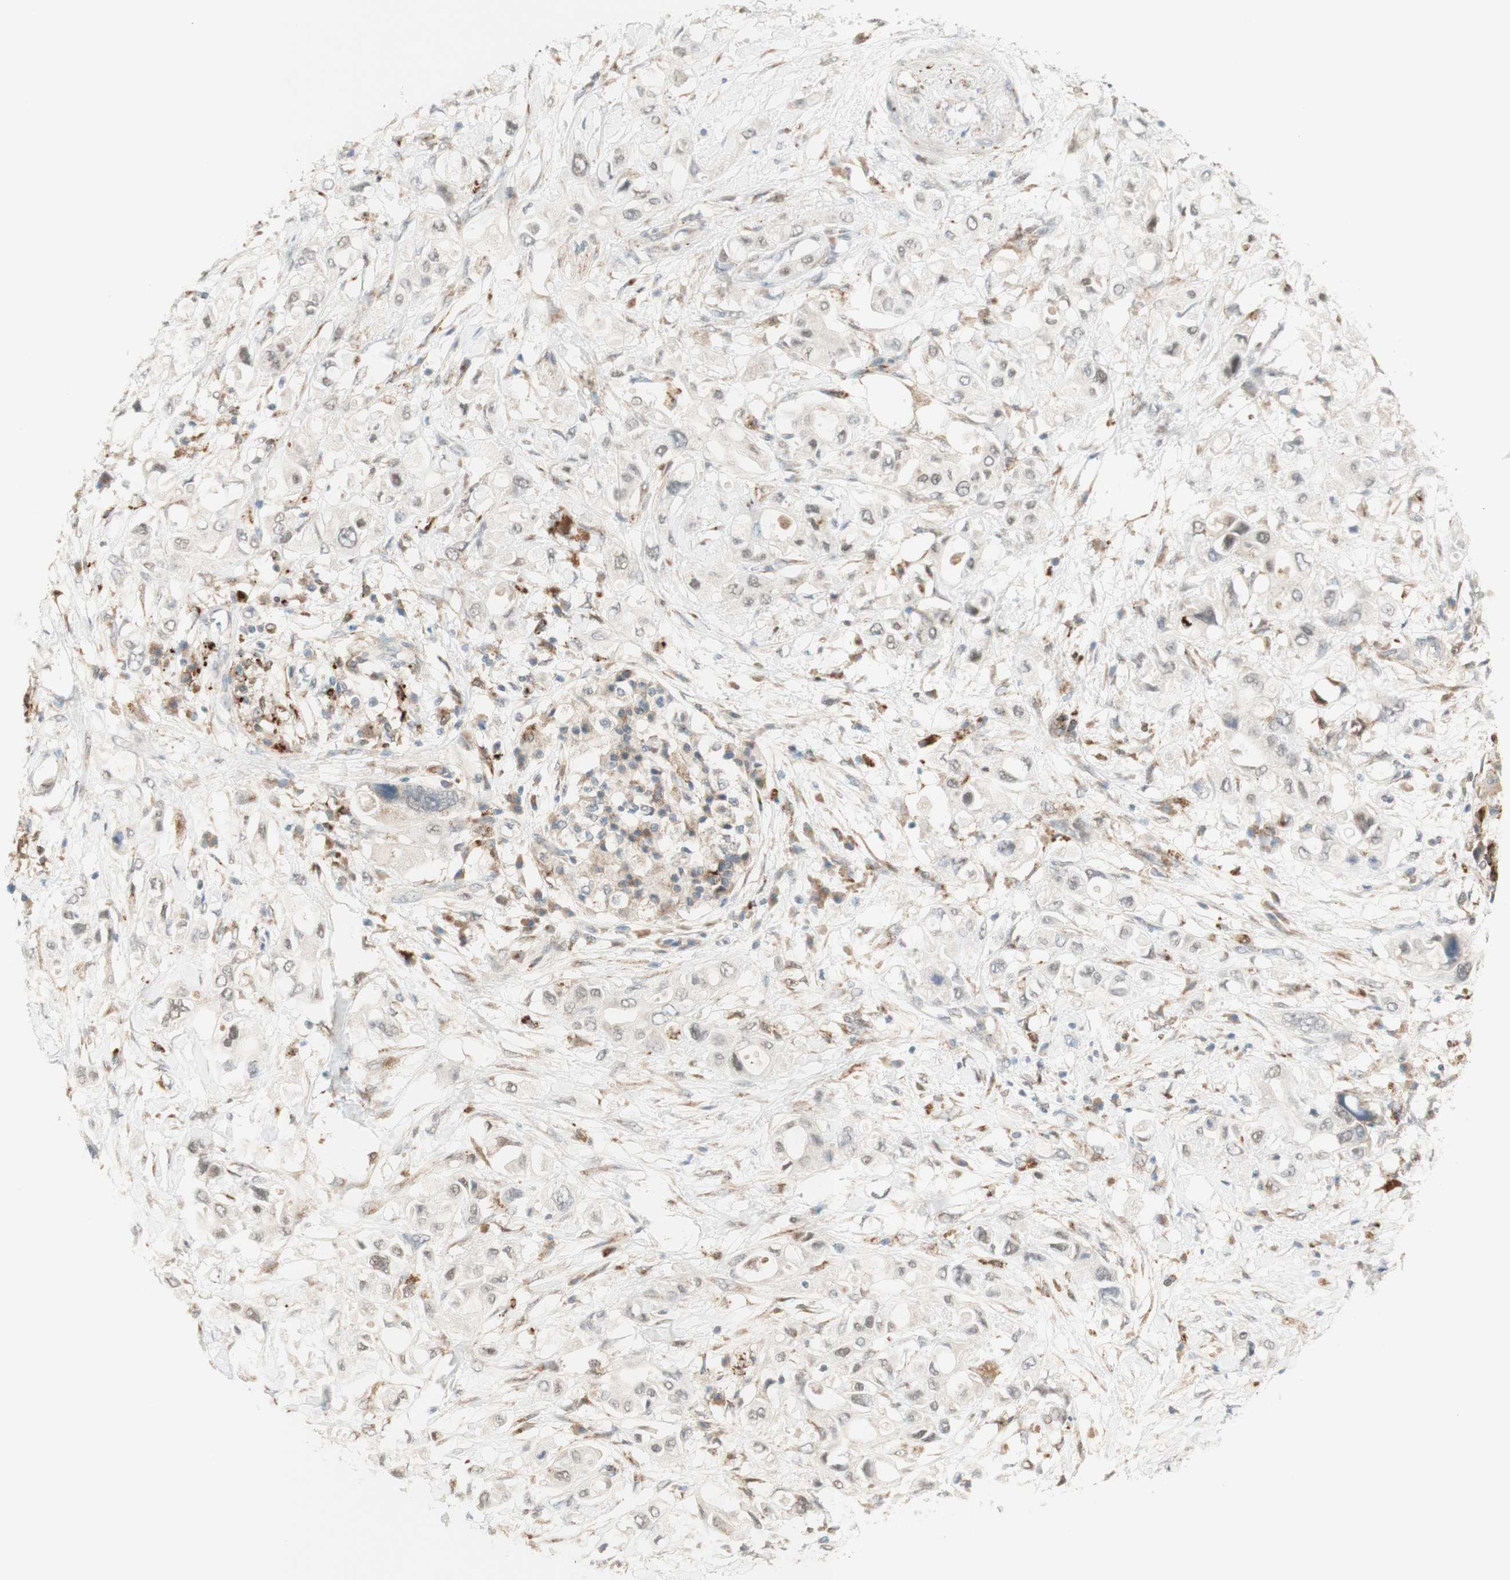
{"staining": {"intensity": "weak", "quantity": "25%-75%", "location": "cytoplasmic/membranous"}, "tissue": "pancreatic cancer", "cell_type": "Tumor cells", "image_type": "cancer", "snomed": [{"axis": "morphology", "description": "Adenocarcinoma, NOS"}, {"axis": "topography", "description": "Pancreas"}], "caption": "DAB immunohistochemical staining of human pancreatic cancer demonstrates weak cytoplasmic/membranous protein staining in about 25%-75% of tumor cells.", "gene": "GAPT", "patient": {"sex": "female", "age": 56}}